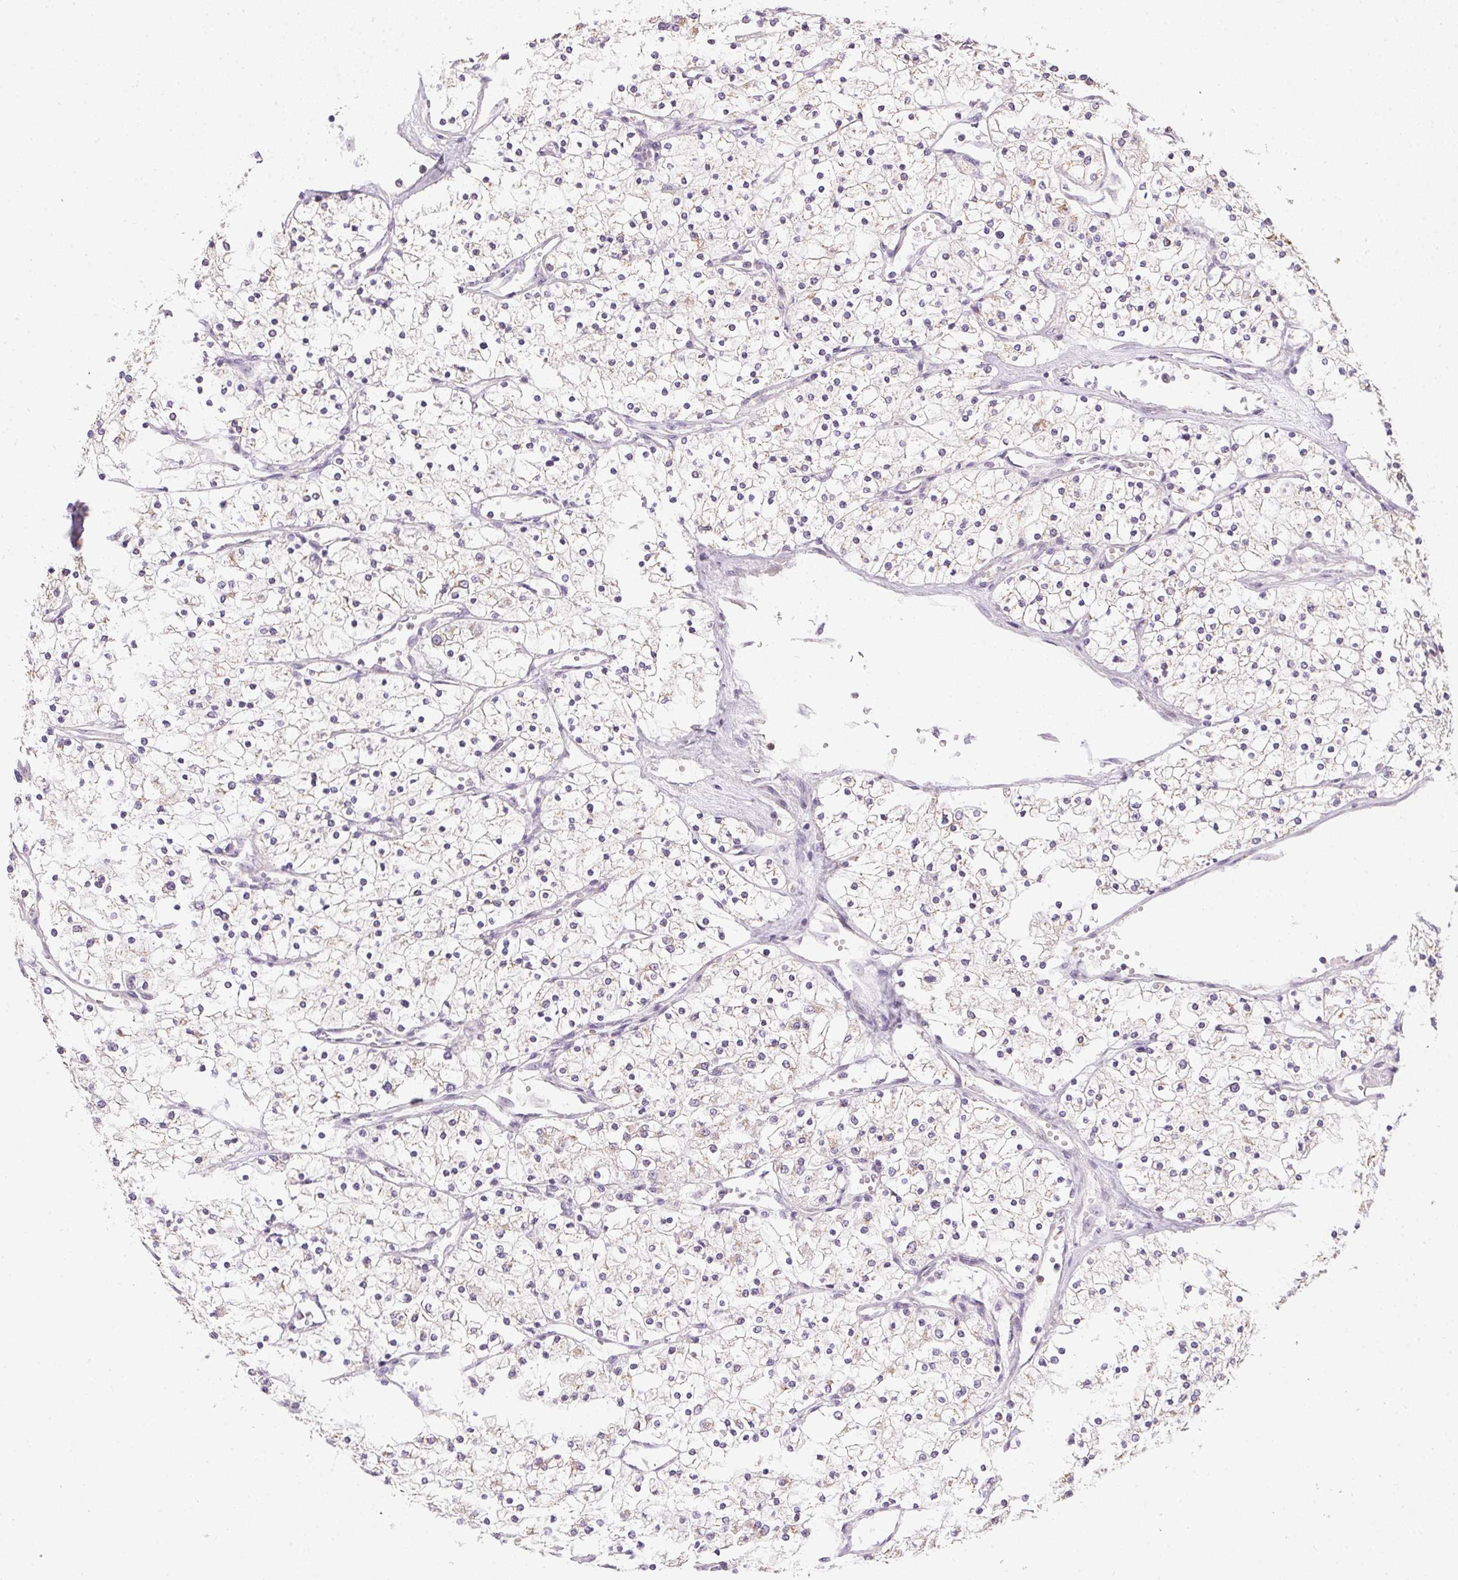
{"staining": {"intensity": "negative", "quantity": "none", "location": "none"}, "tissue": "renal cancer", "cell_type": "Tumor cells", "image_type": "cancer", "snomed": [{"axis": "morphology", "description": "Adenocarcinoma, NOS"}, {"axis": "topography", "description": "Kidney"}], "caption": "Tumor cells show no significant expression in adenocarcinoma (renal).", "gene": "SPACA9", "patient": {"sex": "male", "age": 80}}